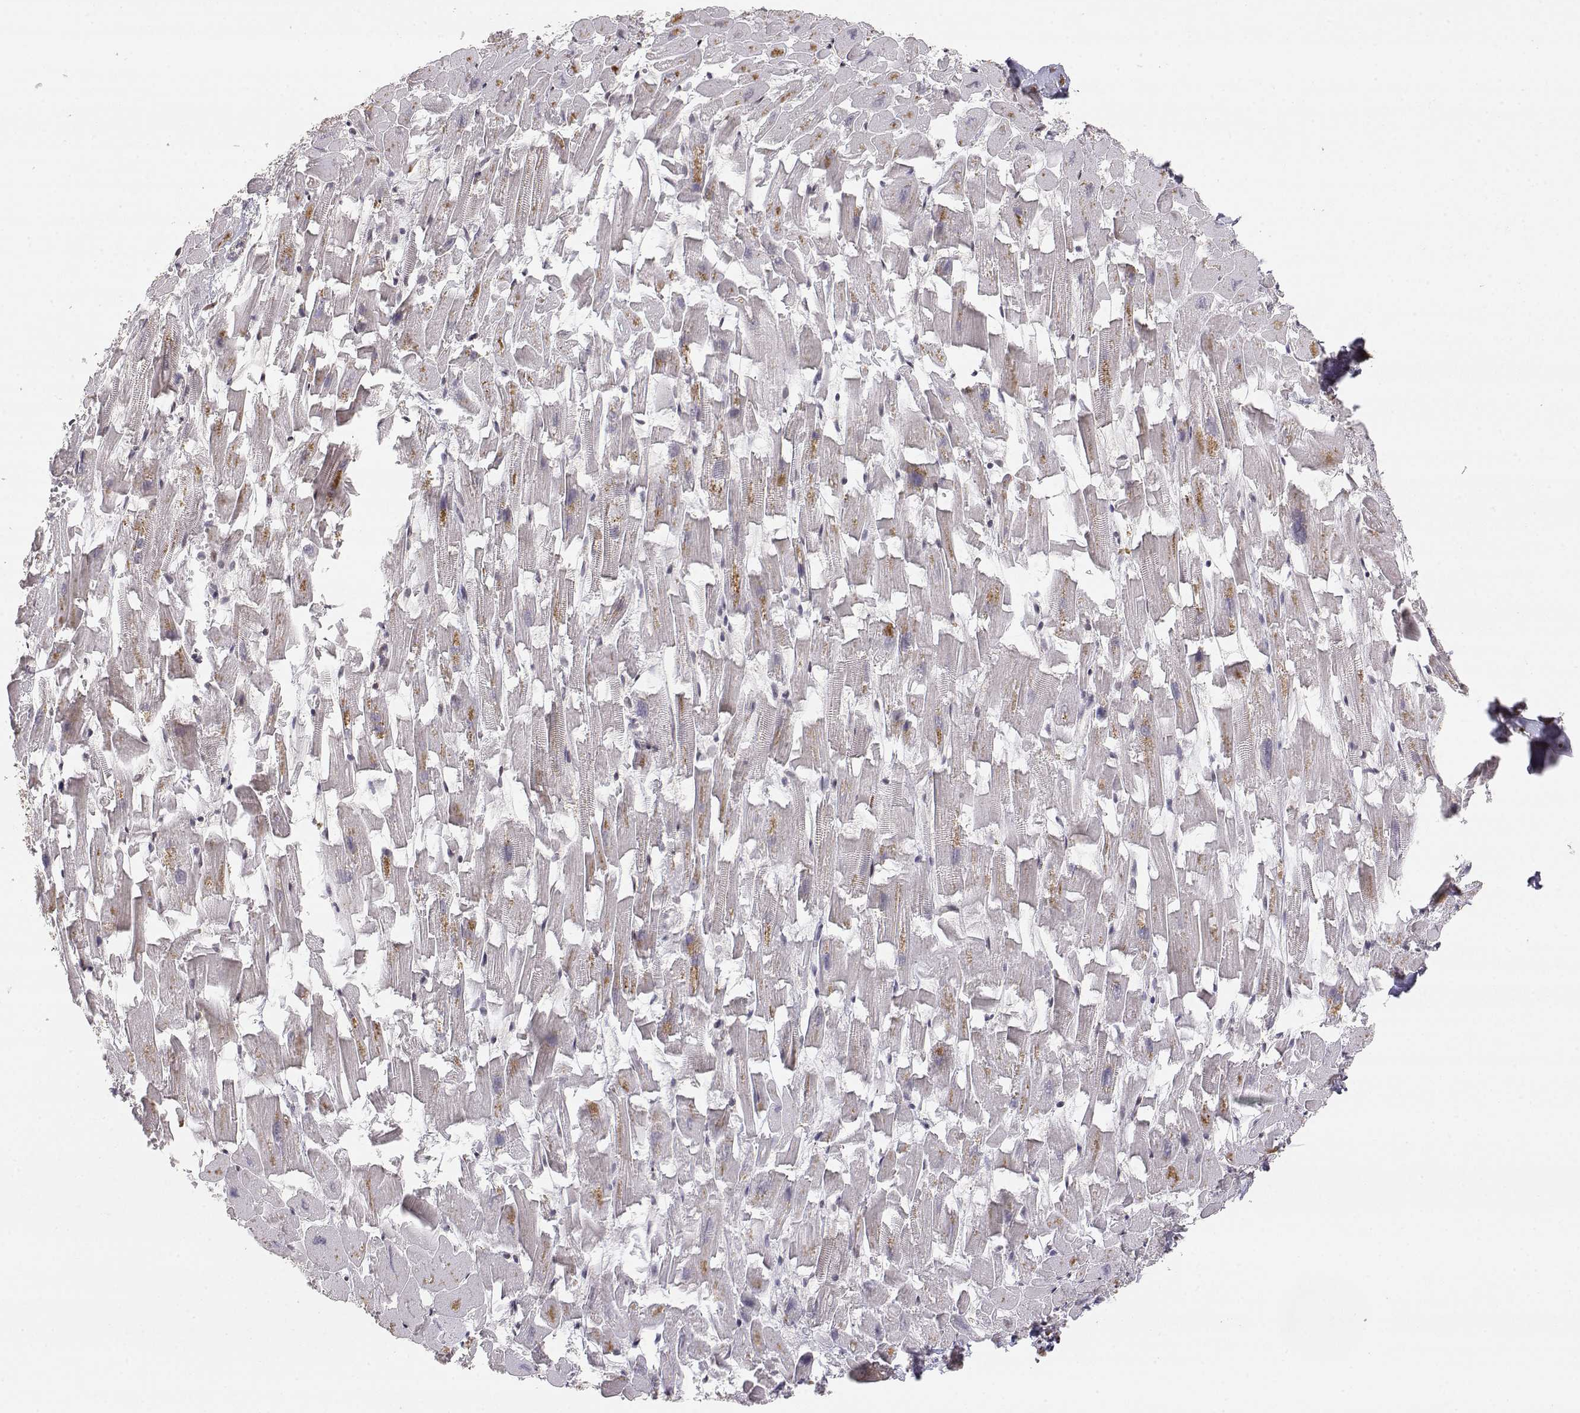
{"staining": {"intensity": "strong", "quantity": "<25%", "location": "nuclear"}, "tissue": "heart muscle", "cell_type": "Cardiomyocytes", "image_type": "normal", "snomed": [{"axis": "morphology", "description": "Normal tissue, NOS"}, {"axis": "topography", "description": "Heart"}], "caption": "Heart muscle stained for a protein (brown) displays strong nuclear positive expression in about <25% of cardiomyocytes.", "gene": "BRCA1", "patient": {"sex": "female", "age": 64}}